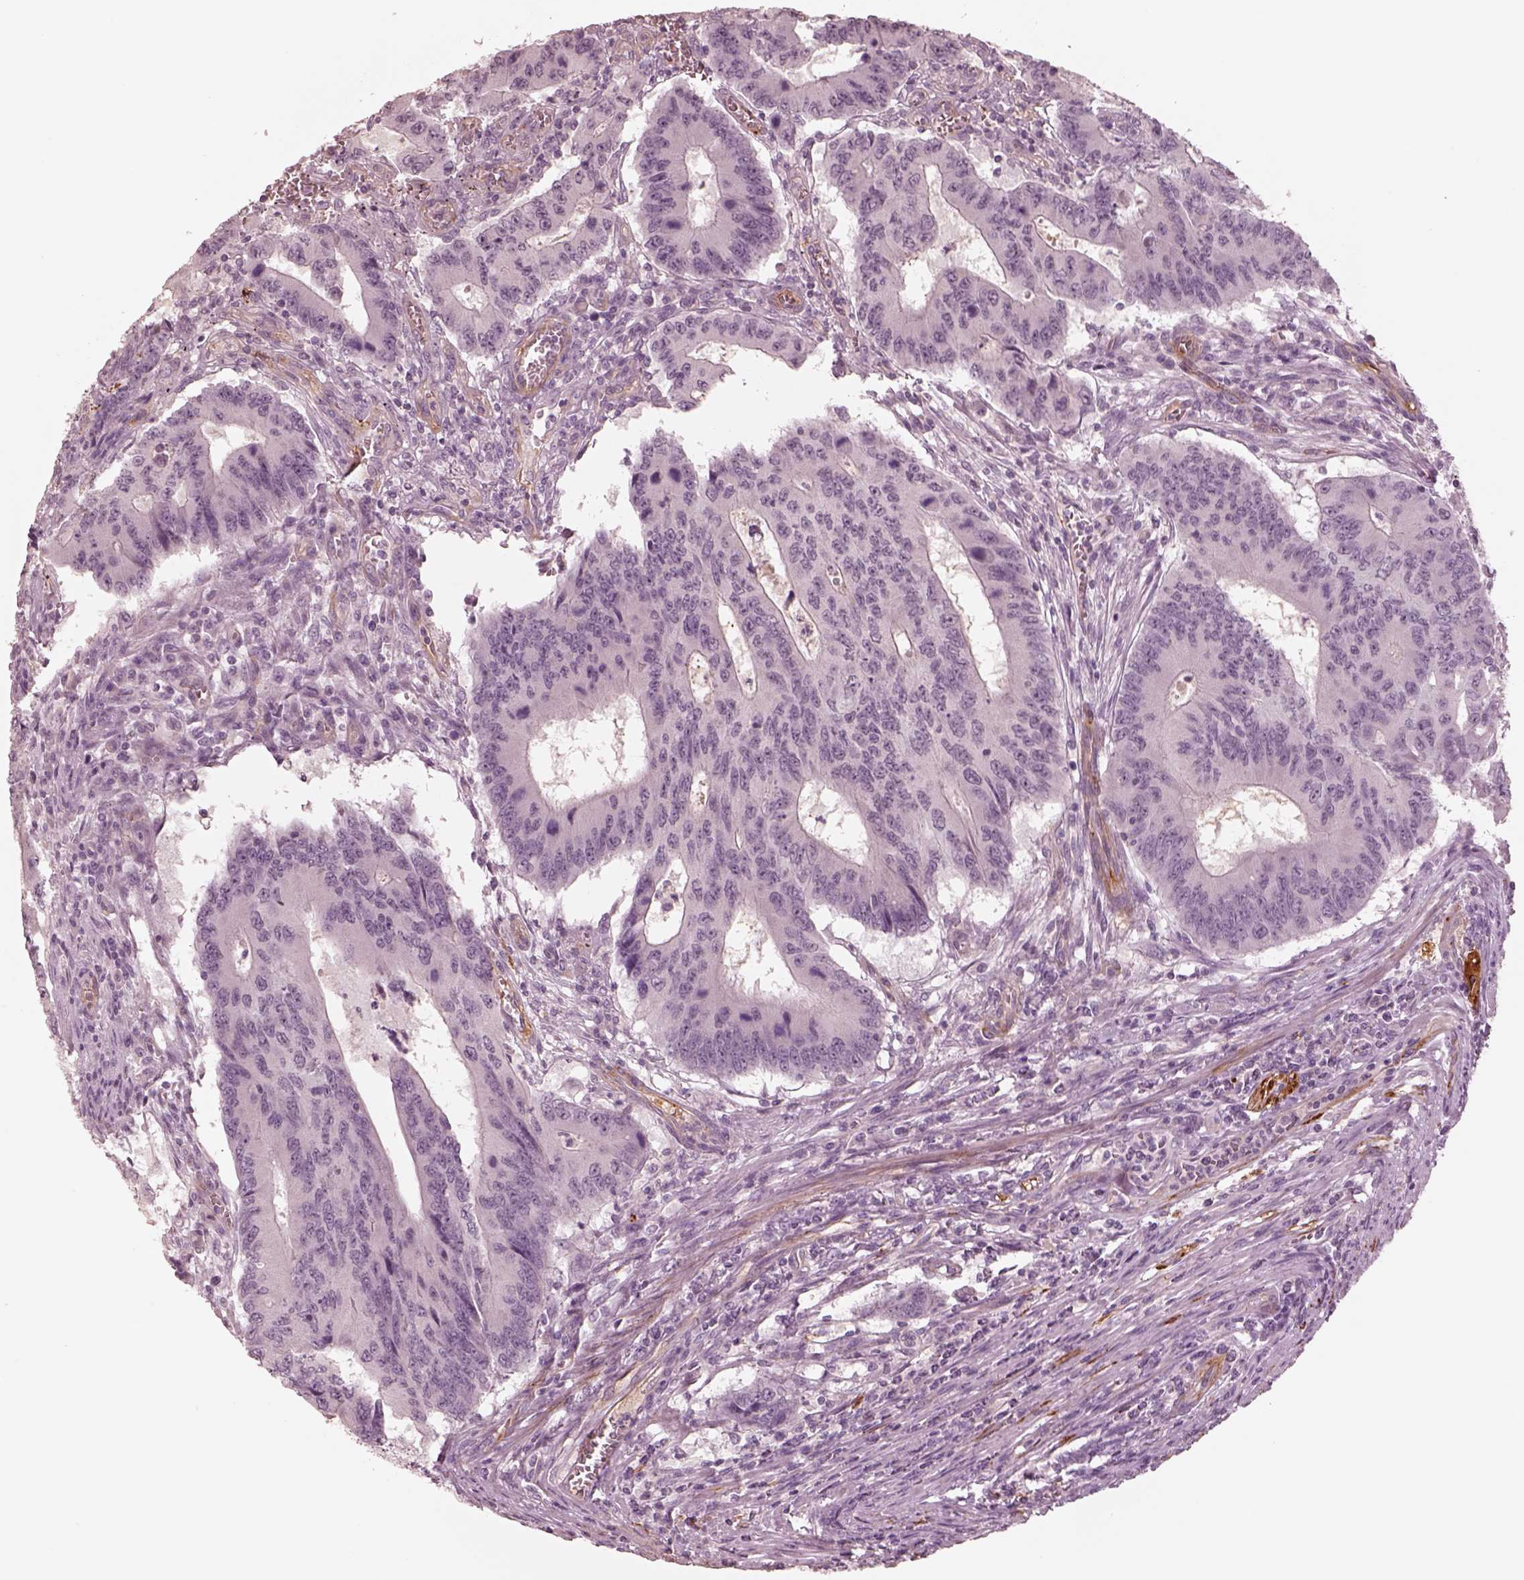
{"staining": {"intensity": "negative", "quantity": "none", "location": "none"}, "tissue": "colorectal cancer", "cell_type": "Tumor cells", "image_type": "cancer", "snomed": [{"axis": "morphology", "description": "Adenocarcinoma, NOS"}, {"axis": "topography", "description": "Colon"}], "caption": "Immunohistochemistry (IHC) histopathology image of colorectal cancer (adenocarcinoma) stained for a protein (brown), which exhibits no staining in tumor cells.", "gene": "DNAAF9", "patient": {"sex": "male", "age": 53}}